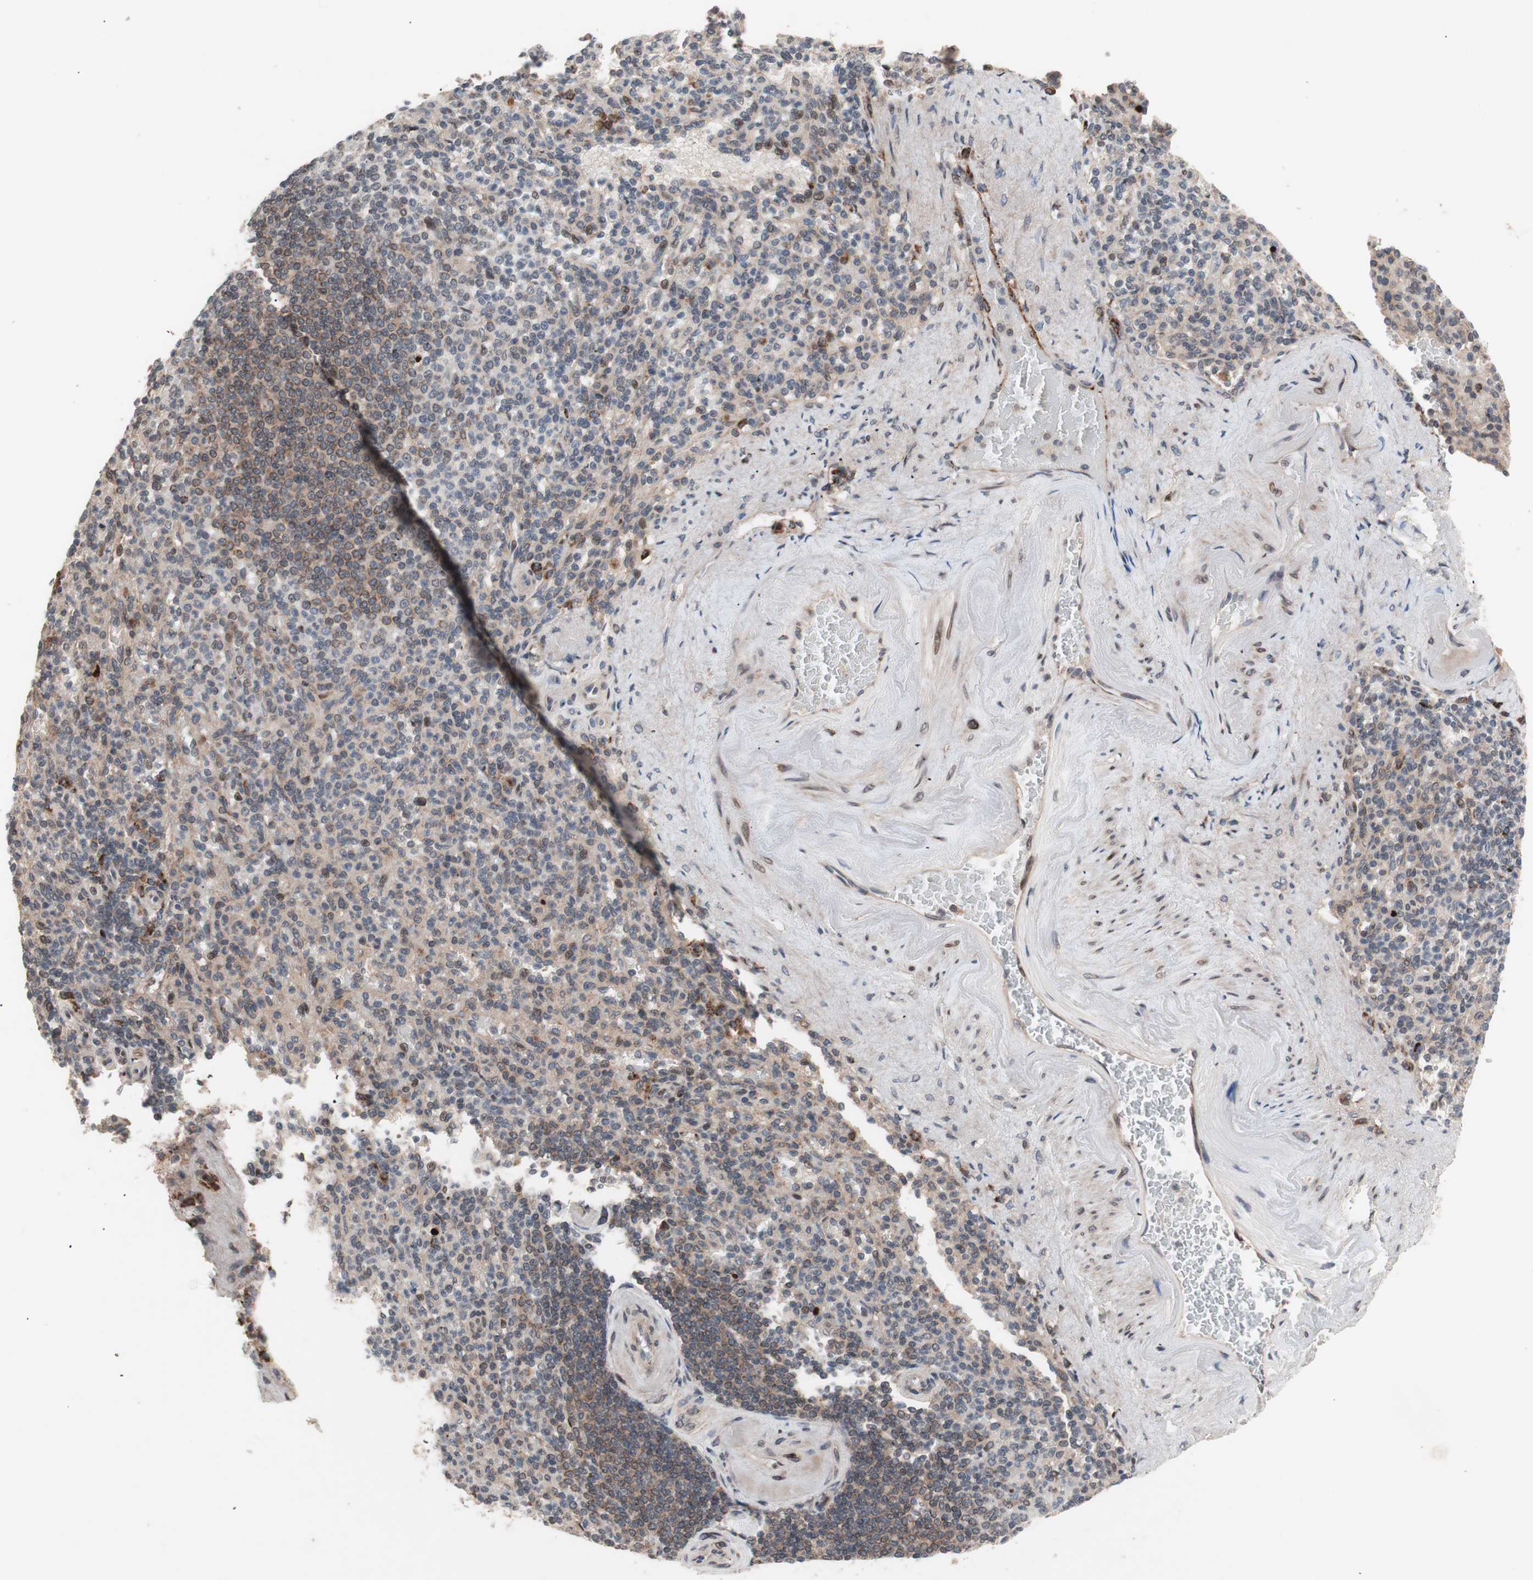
{"staining": {"intensity": "moderate", "quantity": ">75%", "location": "cytoplasmic/membranous,nuclear"}, "tissue": "spleen", "cell_type": "Cells in red pulp", "image_type": "normal", "snomed": [{"axis": "morphology", "description": "Normal tissue, NOS"}, {"axis": "topography", "description": "Spleen"}], "caption": "DAB immunohistochemical staining of normal human spleen demonstrates moderate cytoplasmic/membranous,nuclear protein staining in approximately >75% of cells in red pulp. (brown staining indicates protein expression, while blue staining denotes nuclei).", "gene": "NF2", "patient": {"sex": "female", "age": 74}}